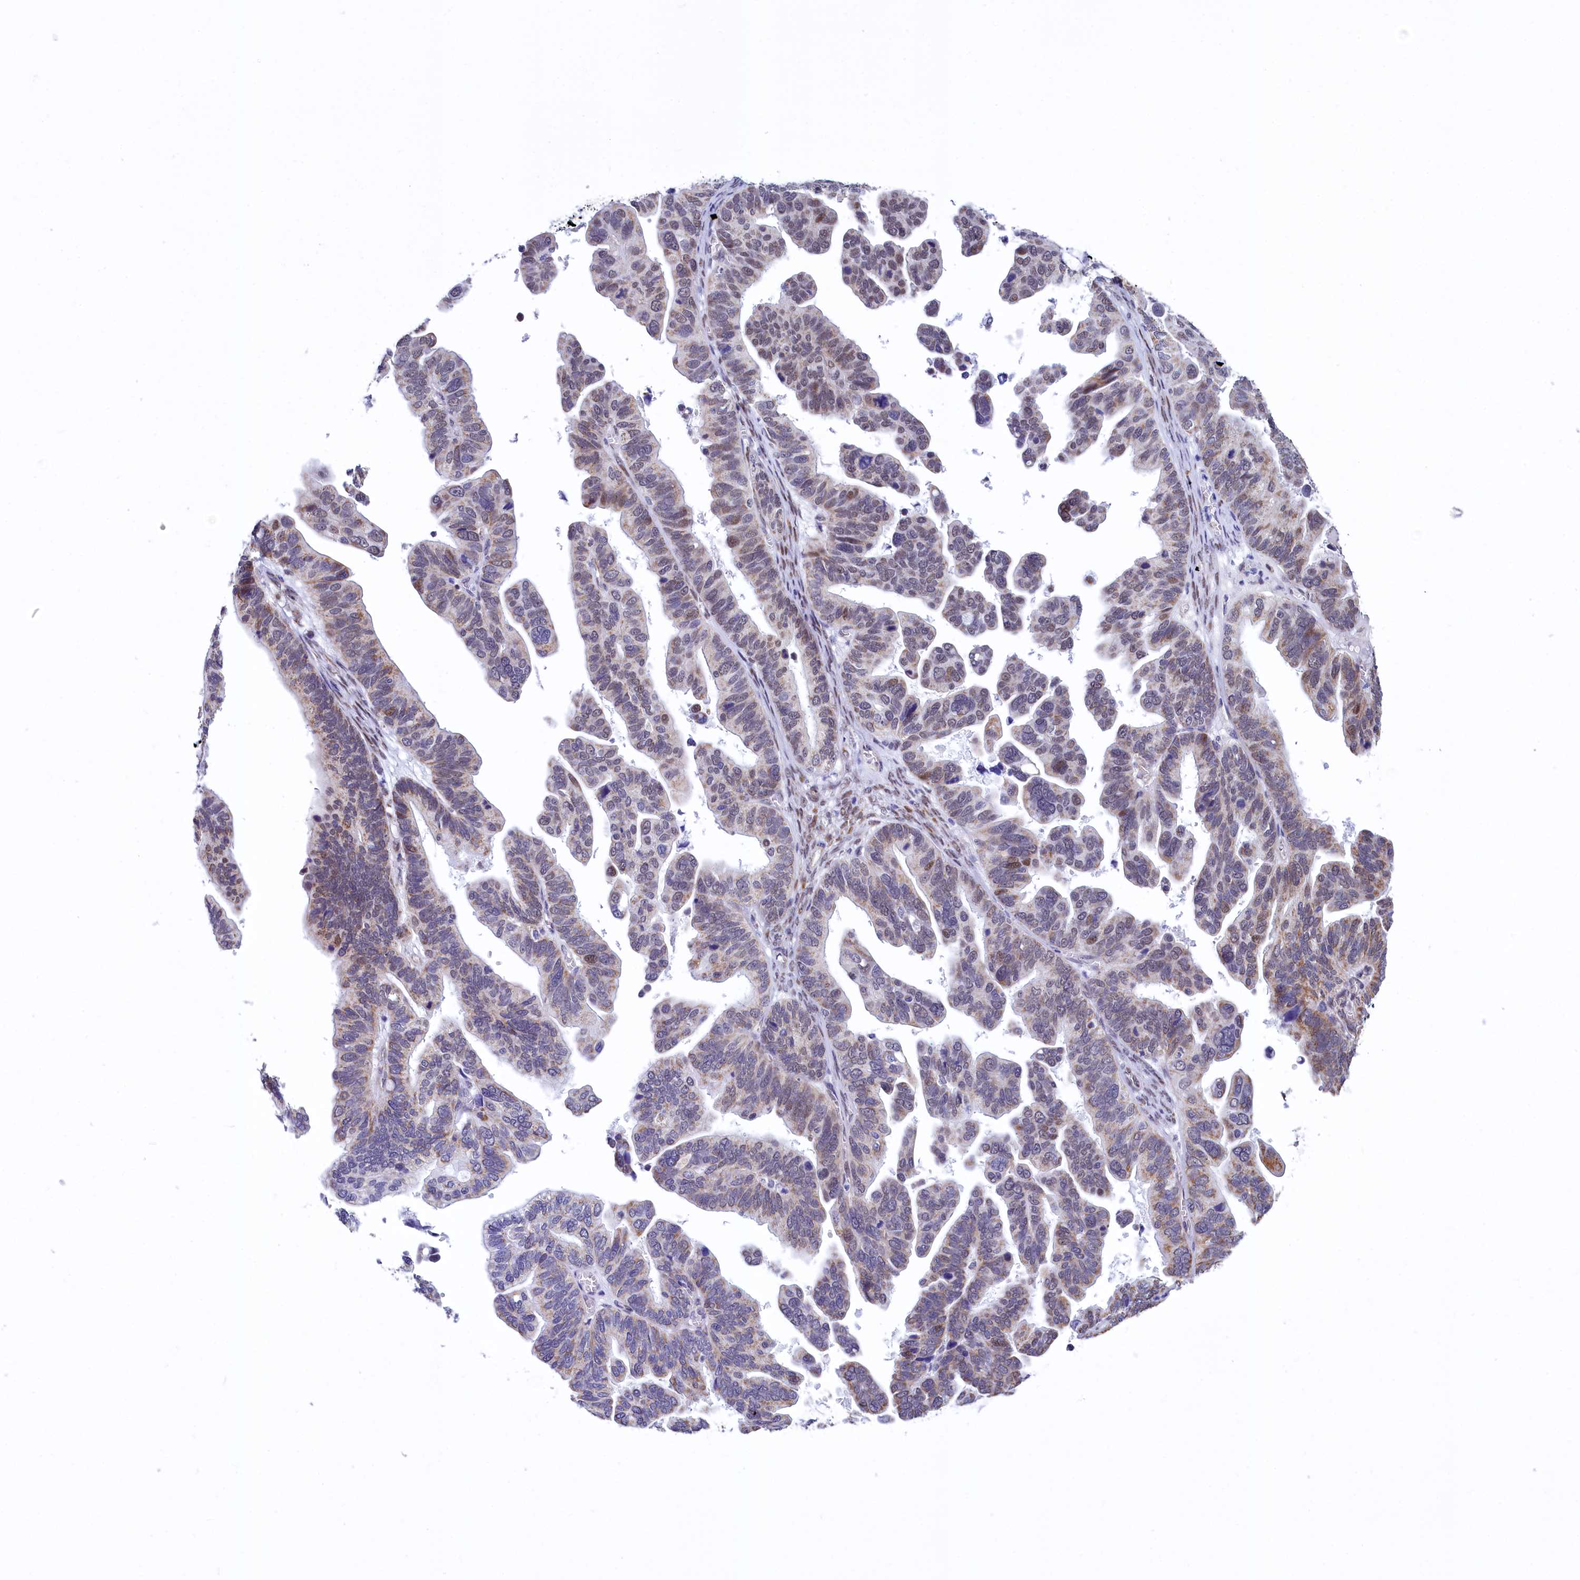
{"staining": {"intensity": "moderate", "quantity": "25%-75%", "location": "cytoplasmic/membranous,nuclear"}, "tissue": "ovarian cancer", "cell_type": "Tumor cells", "image_type": "cancer", "snomed": [{"axis": "morphology", "description": "Cystadenocarcinoma, serous, NOS"}, {"axis": "topography", "description": "Ovary"}], "caption": "Serous cystadenocarcinoma (ovarian) was stained to show a protein in brown. There is medium levels of moderate cytoplasmic/membranous and nuclear positivity in approximately 25%-75% of tumor cells. The staining was performed using DAB (3,3'-diaminobenzidine), with brown indicating positive protein expression. Nuclei are stained blue with hematoxylin.", "gene": "MORN3", "patient": {"sex": "female", "age": 56}}